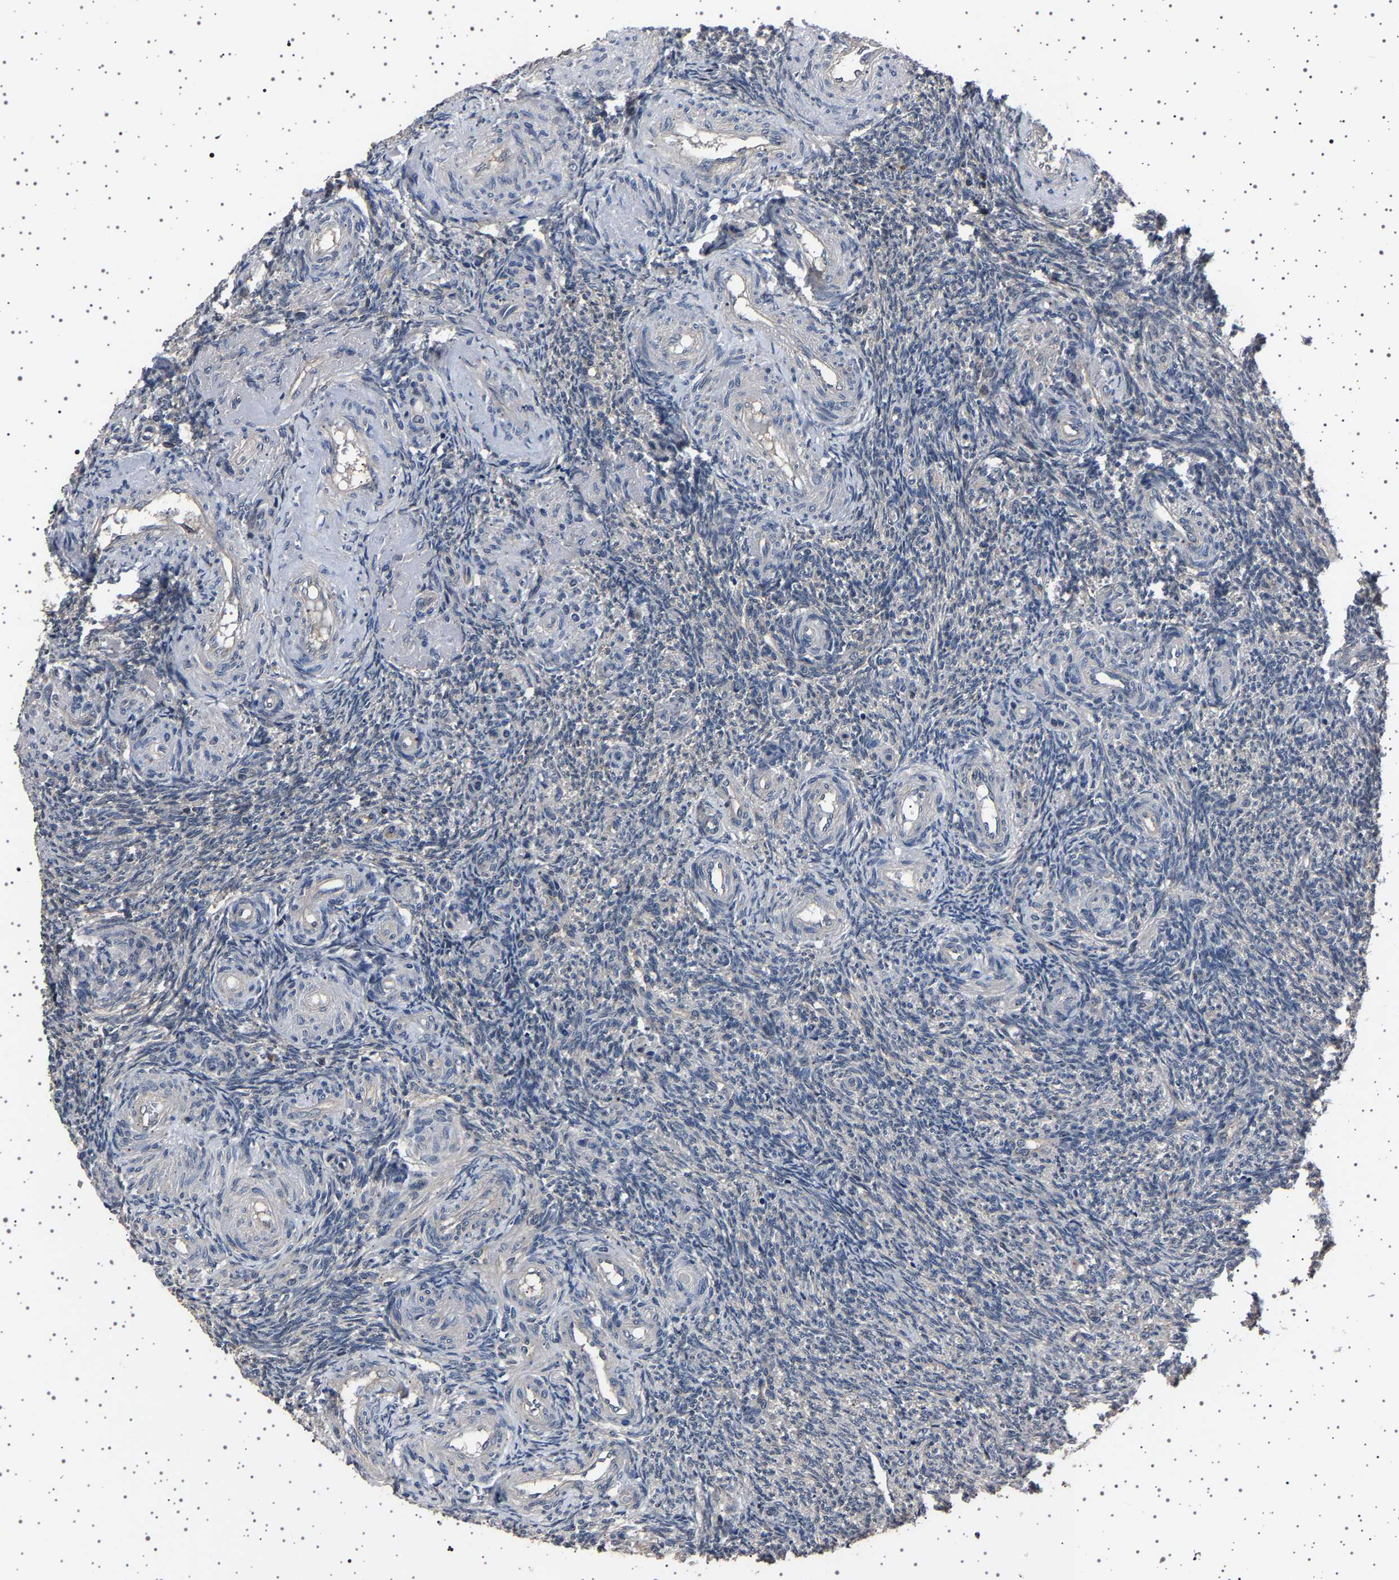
{"staining": {"intensity": "weak", "quantity": ">75%", "location": "cytoplasmic/membranous"}, "tissue": "ovary", "cell_type": "Follicle cells", "image_type": "normal", "snomed": [{"axis": "morphology", "description": "Normal tissue, NOS"}, {"axis": "topography", "description": "Ovary"}], "caption": "IHC (DAB (3,3'-diaminobenzidine)) staining of benign human ovary exhibits weak cytoplasmic/membranous protein expression in about >75% of follicle cells. The protein is shown in brown color, while the nuclei are stained blue.", "gene": "NCKAP1", "patient": {"sex": "female", "age": 41}}